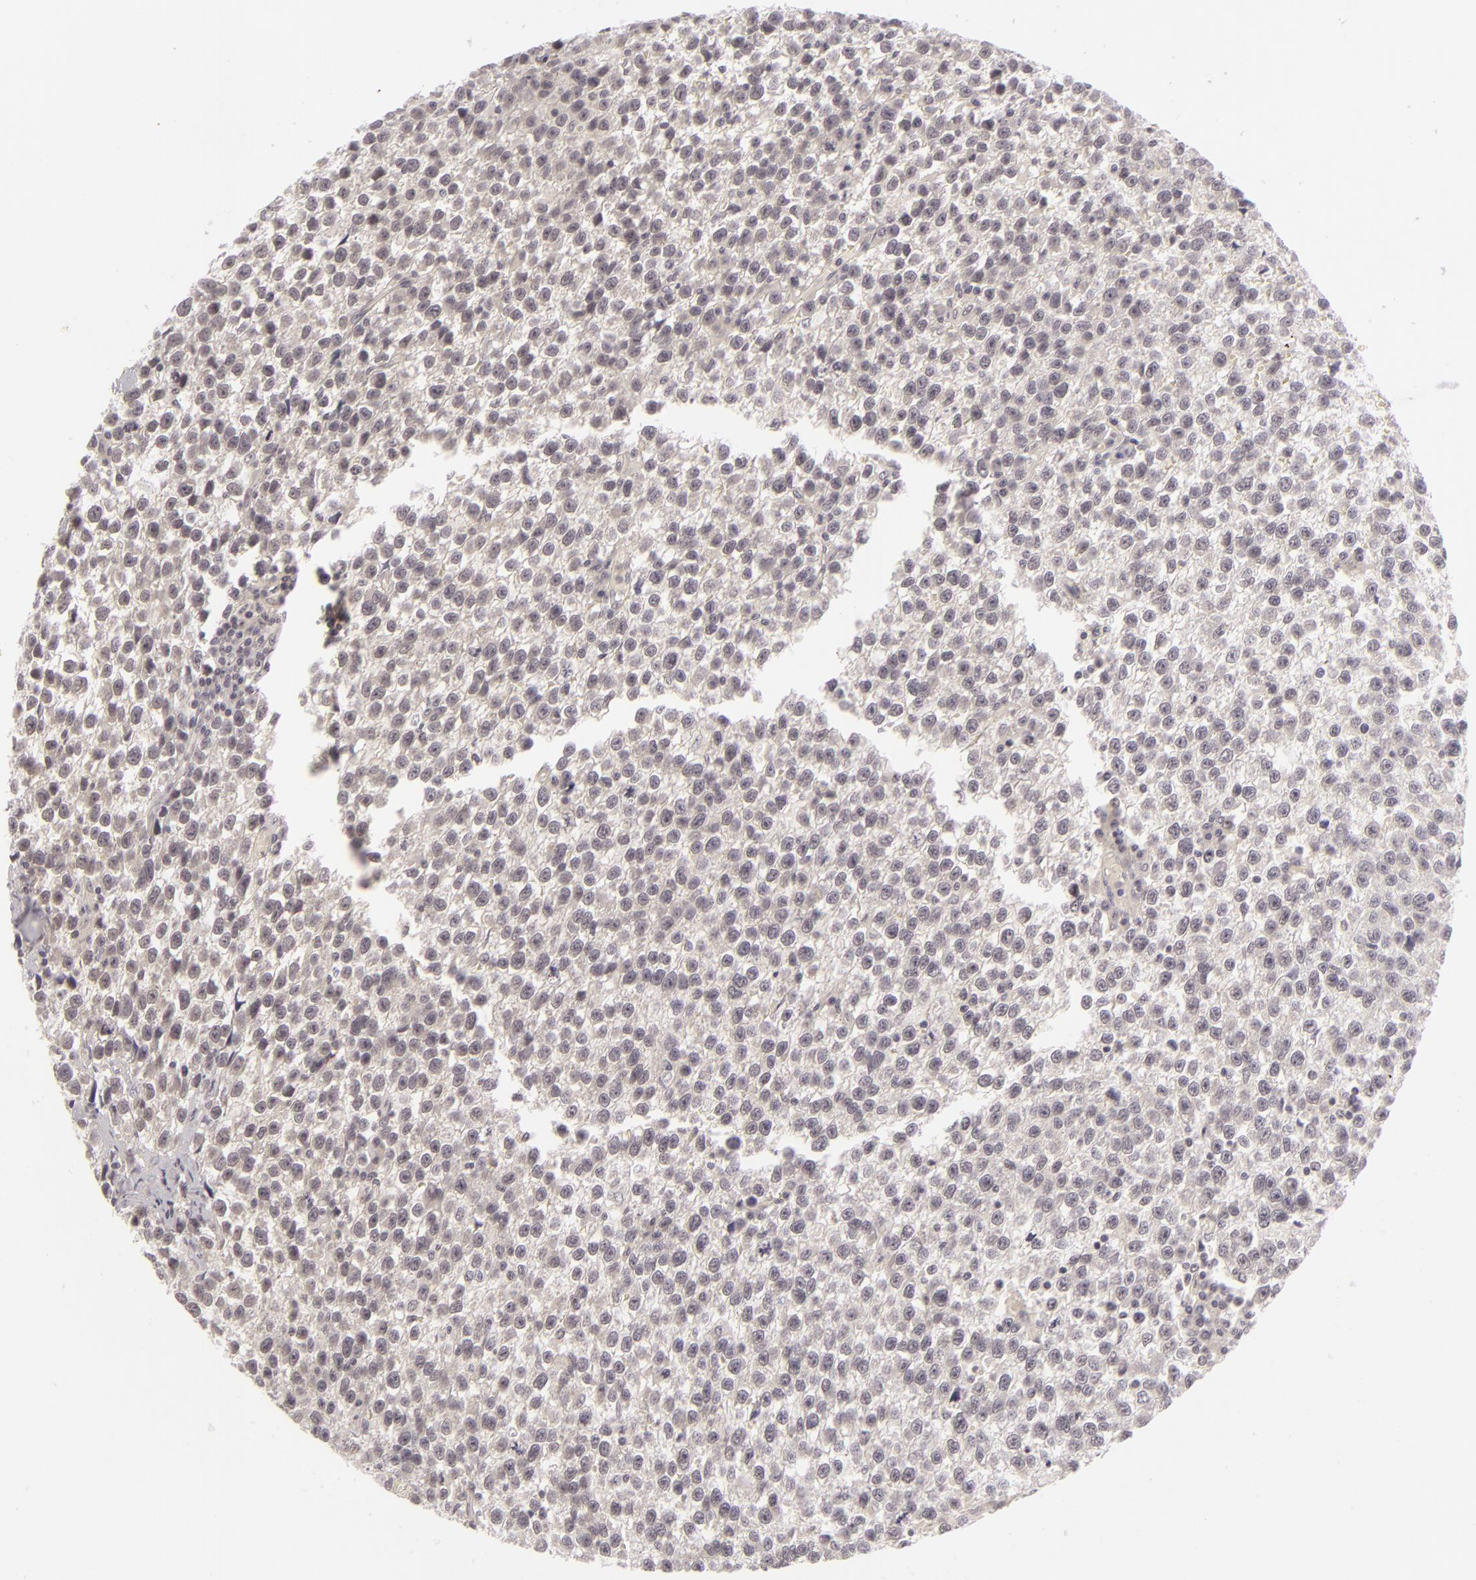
{"staining": {"intensity": "negative", "quantity": "none", "location": "none"}, "tissue": "testis cancer", "cell_type": "Tumor cells", "image_type": "cancer", "snomed": [{"axis": "morphology", "description": "Seminoma, NOS"}, {"axis": "topography", "description": "Testis"}], "caption": "A high-resolution histopathology image shows immunohistochemistry staining of testis cancer, which exhibits no significant positivity in tumor cells. (Stains: DAB IHC with hematoxylin counter stain, Microscopy: brightfield microscopy at high magnification).", "gene": "DLG3", "patient": {"sex": "male", "age": 35}}